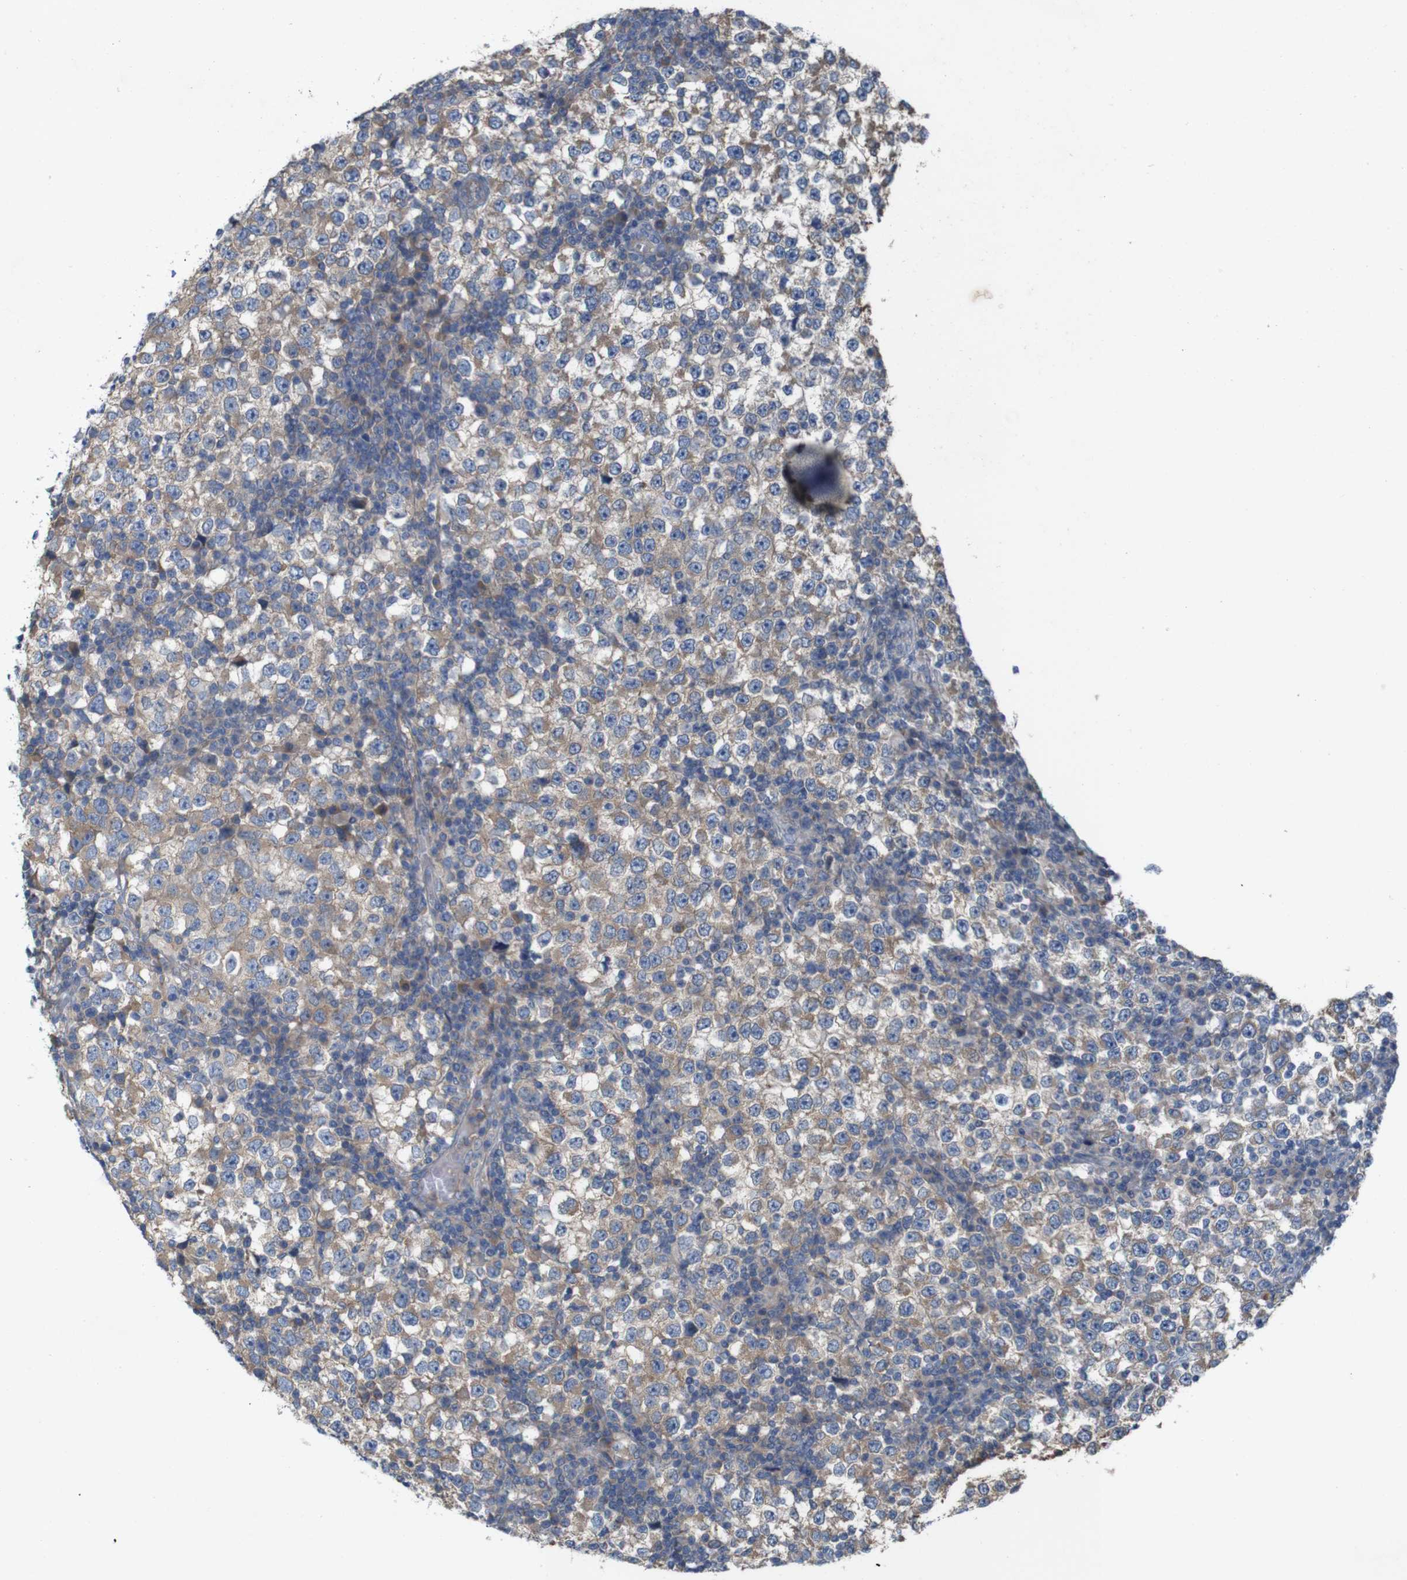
{"staining": {"intensity": "weak", "quantity": "25%-75%", "location": "cytoplasmic/membranous"}, "tissue": "testis cancer", "cell_type": "Tumor cells", "image_type": "cancer", "snomed": [{"axis": "morphology", "description": "Seminoma, NOS"}, {"axis": "topography", "description": "Testis"}], "caption": "Immunohistochemistry (IHC) (DAB) staining of testis cancer displays weak cytoplasmic/membranous protein staining in approximately 25%-75% of tumor cells.", "gene": "MYEOV", "patient": {"sex": "male", "age": 65}}